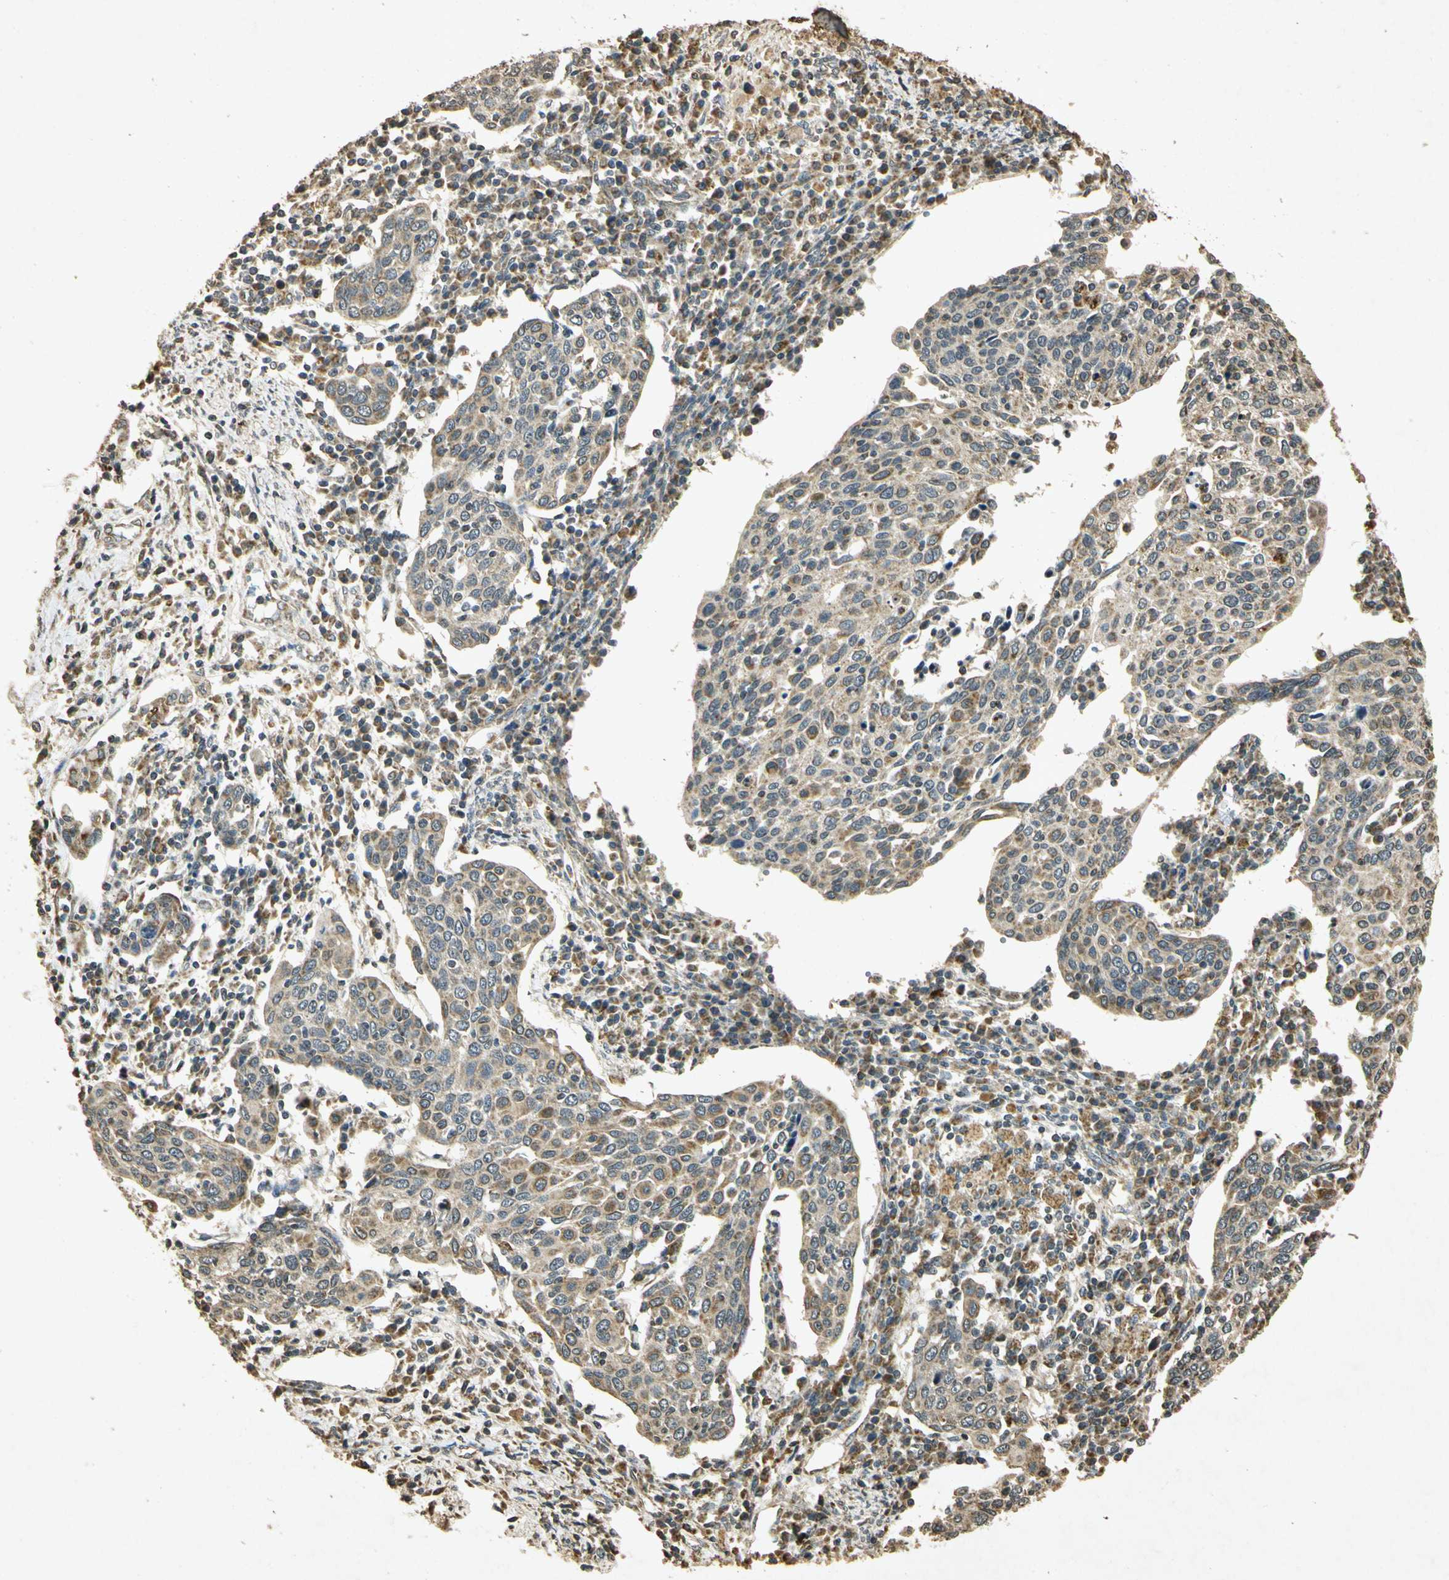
{"staining": {"intensity": "weak", "quantity": ">75%", "location": "cytoplasmic/membranous"}, "tissue": "cervical cancer", "cell_type": "Tumor cells", "image_type": "cancer", "snomed": [{"axis": "morphology", "description": "Squamous cell carcinoma, NOS"}, {"axis": "topography", "description": "Cervix"}], "caption": "IHC image of neoplastic tissue: squamous cell carcinoma (cervical) stained using immunohistochemistry (IHC) demonstrates low levels of weak protein expression localized specifically in the cytoplasmic/membranous of tumor cells, appearing as a cytoplasmic/membranous brown color.", "gene": "PRDX3", "patient": {"sex": "female", "age": 40}}